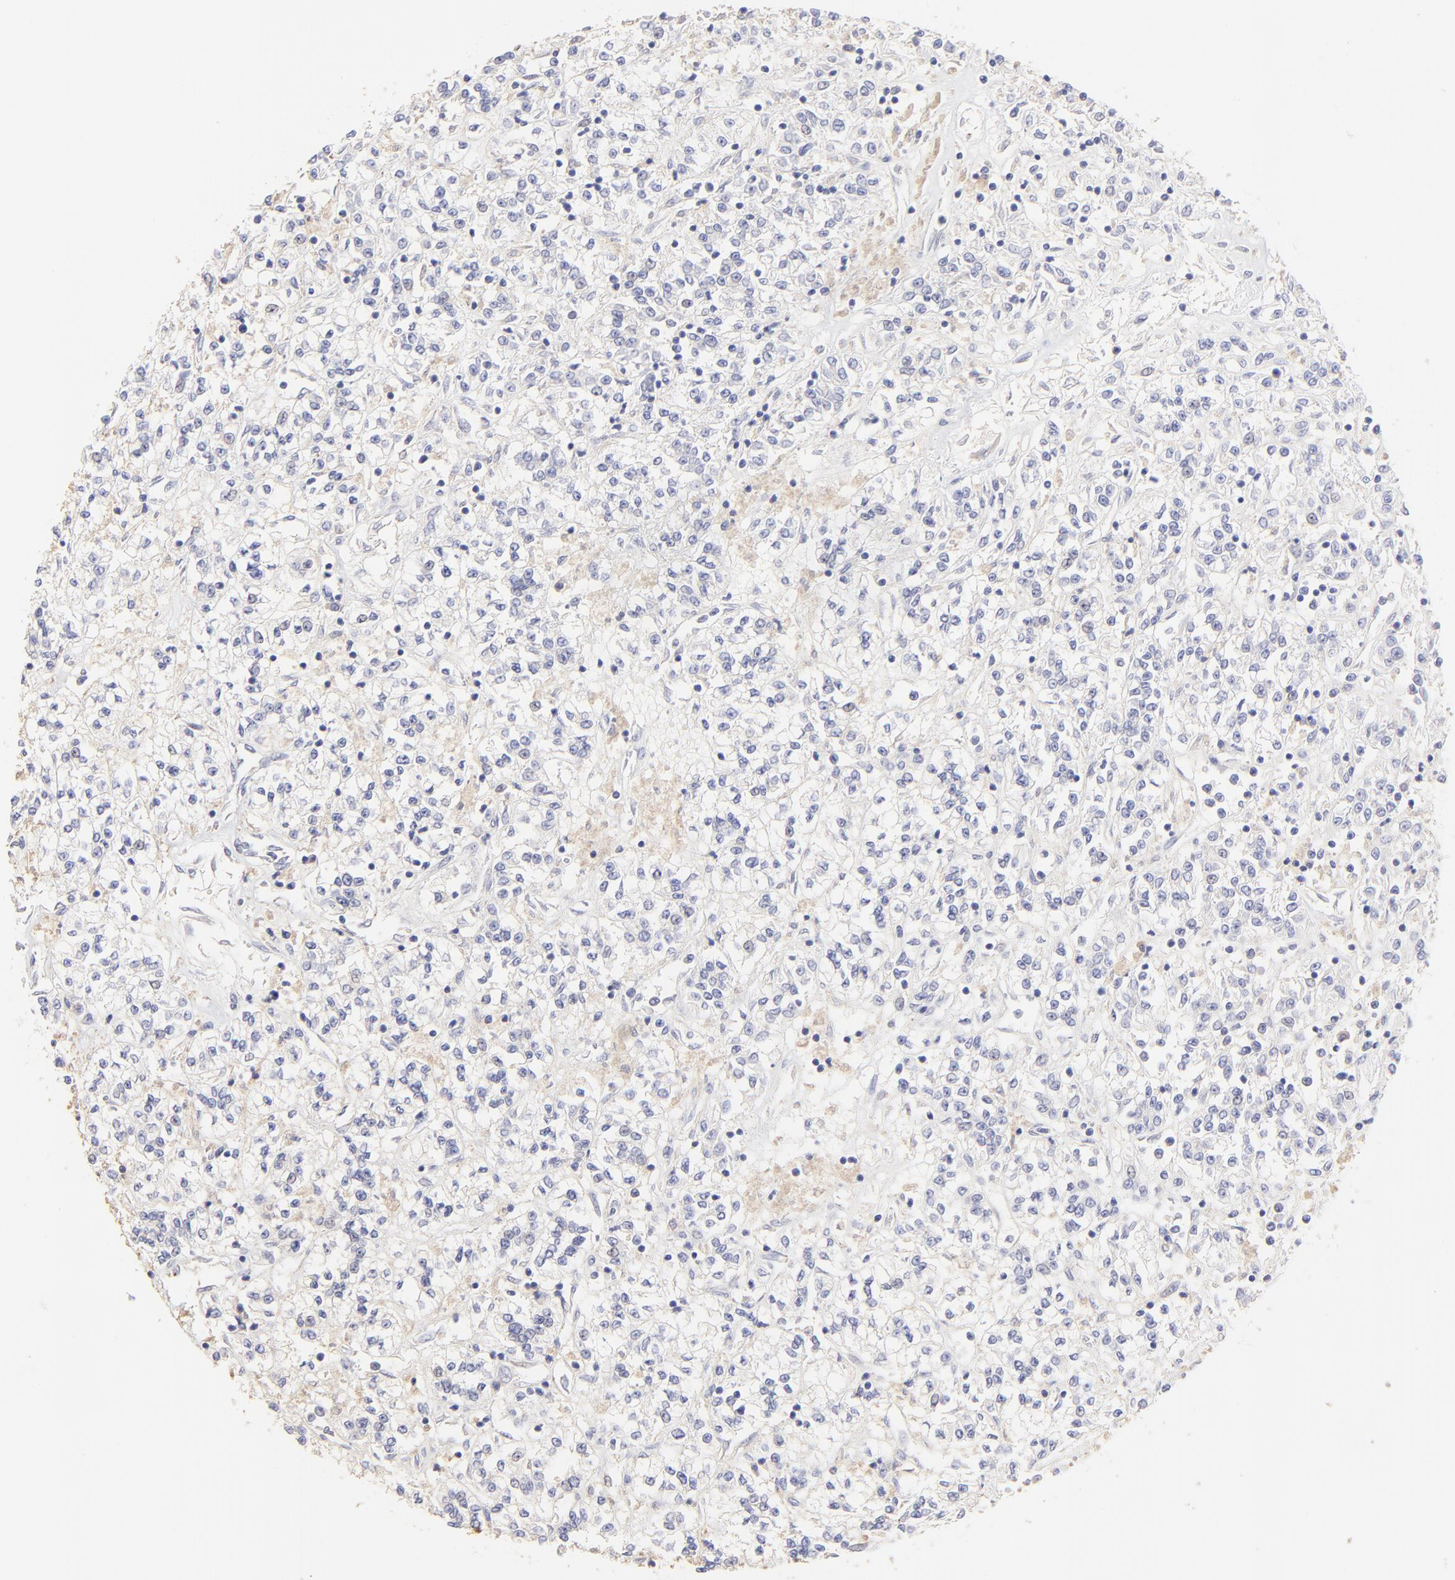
{"staining": {"intensity": "negative", "quantity": "none", "location": "none"}, "tissue": "renal cancer", "cell_type": "Tumor cells", "image_type": "cancer", "snomed": [{"axis": "morphology", "description": "Adenocarcinoma, NOS"}, {"axis": "topography", "description": "Kidney"}], "caption": "Protein analysis of adenocarcinoma (renal) demonstrates no significant staining in tumor cells. The staining was performed using DAB (3,3'-diaminobenzidine) to visualize the protein expression in brown, while the nuclei were stained in blue with hematoxylin (Magnification: 20x).", "gene": "LHFPL1", "patient": {"sex": "female", "age": 76}}